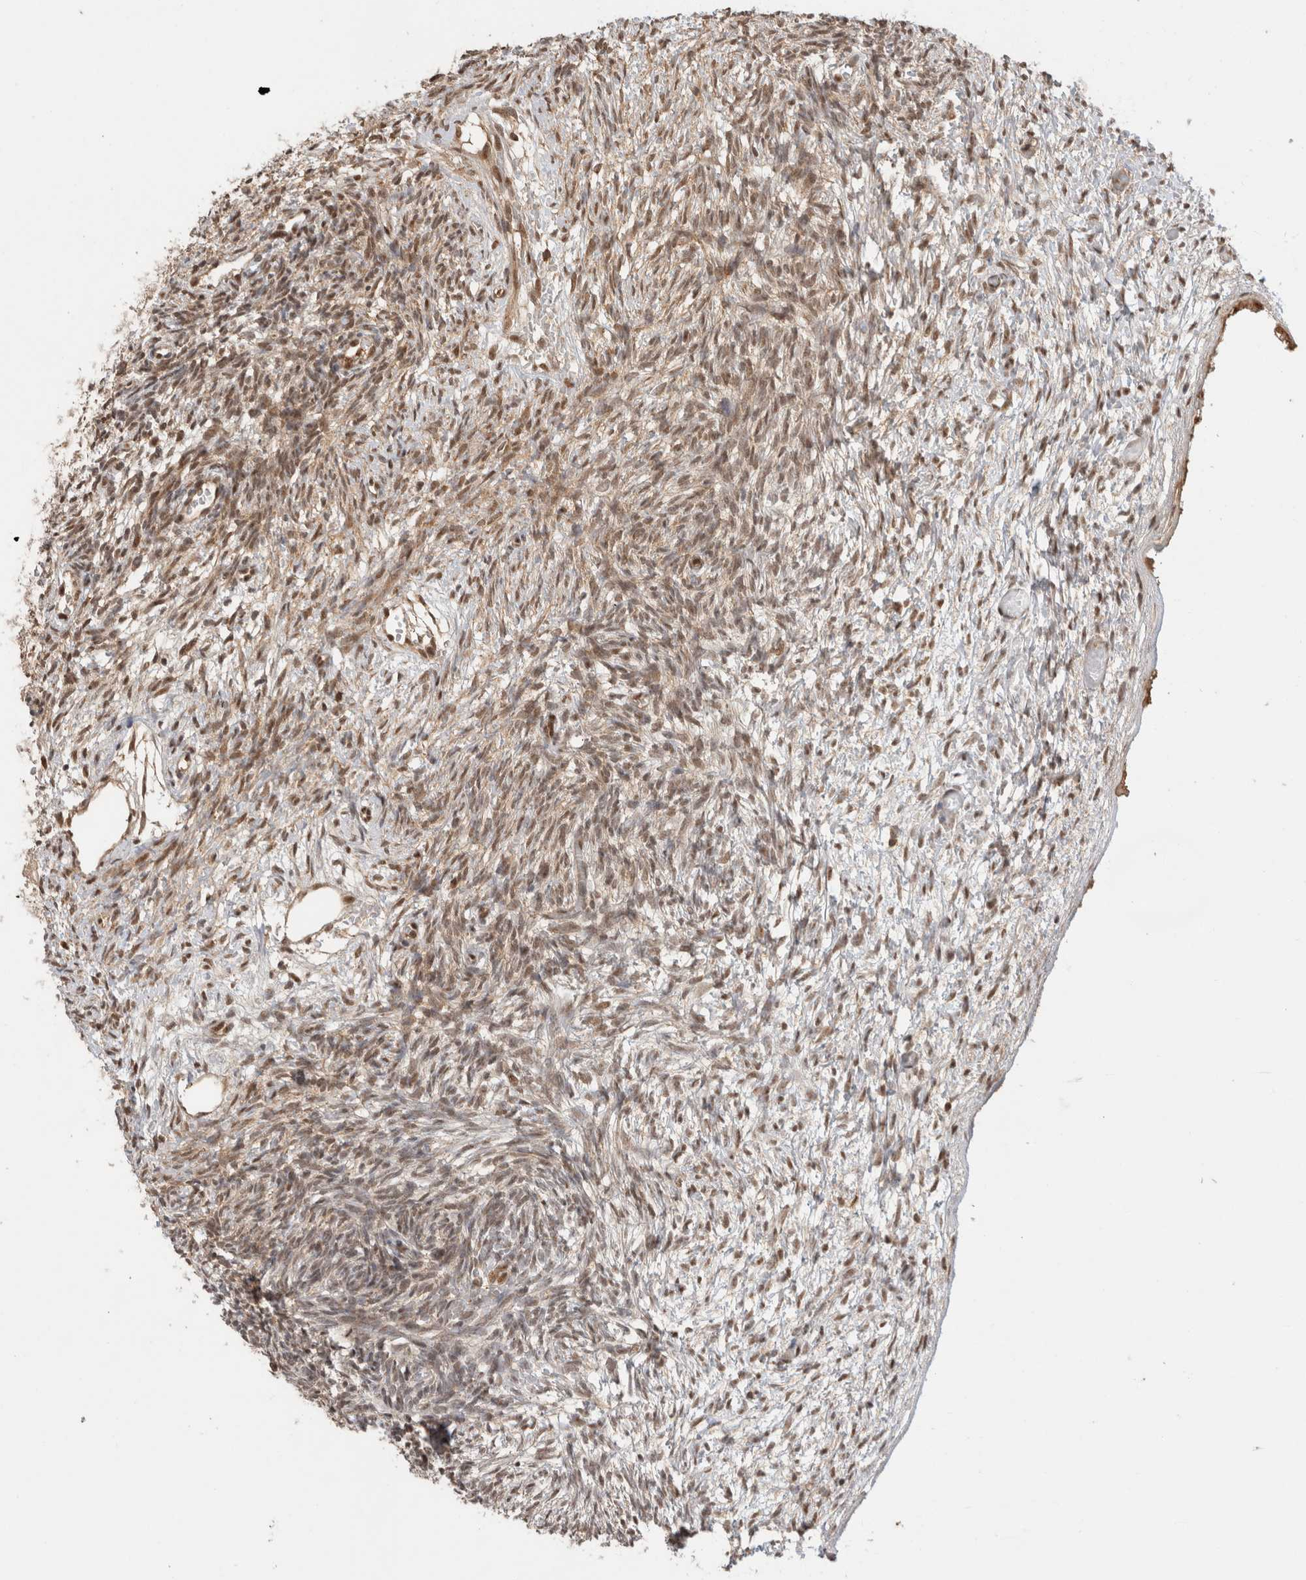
{"staining": {"intensity": "strong", "quantity": ">75%", "location": "cytoplasmic/membranous,nuclear"}, "tissue": "ovary", "cell_type": "Follicle cells", "image_type": "normal", "snomed": [{"axis": "morphology", "description": "Normal tissue, NOS"}, {"axis": "topography", "description": "Ovary"}], "caption": "Human ovary stained for a protein (brown) reveals strong cytoplasmic/membranous,nuclear positive staining in about >75% of follicle cells.", "gene": "SNRNP40", "patient": {"sex": "female", "age": 34}}